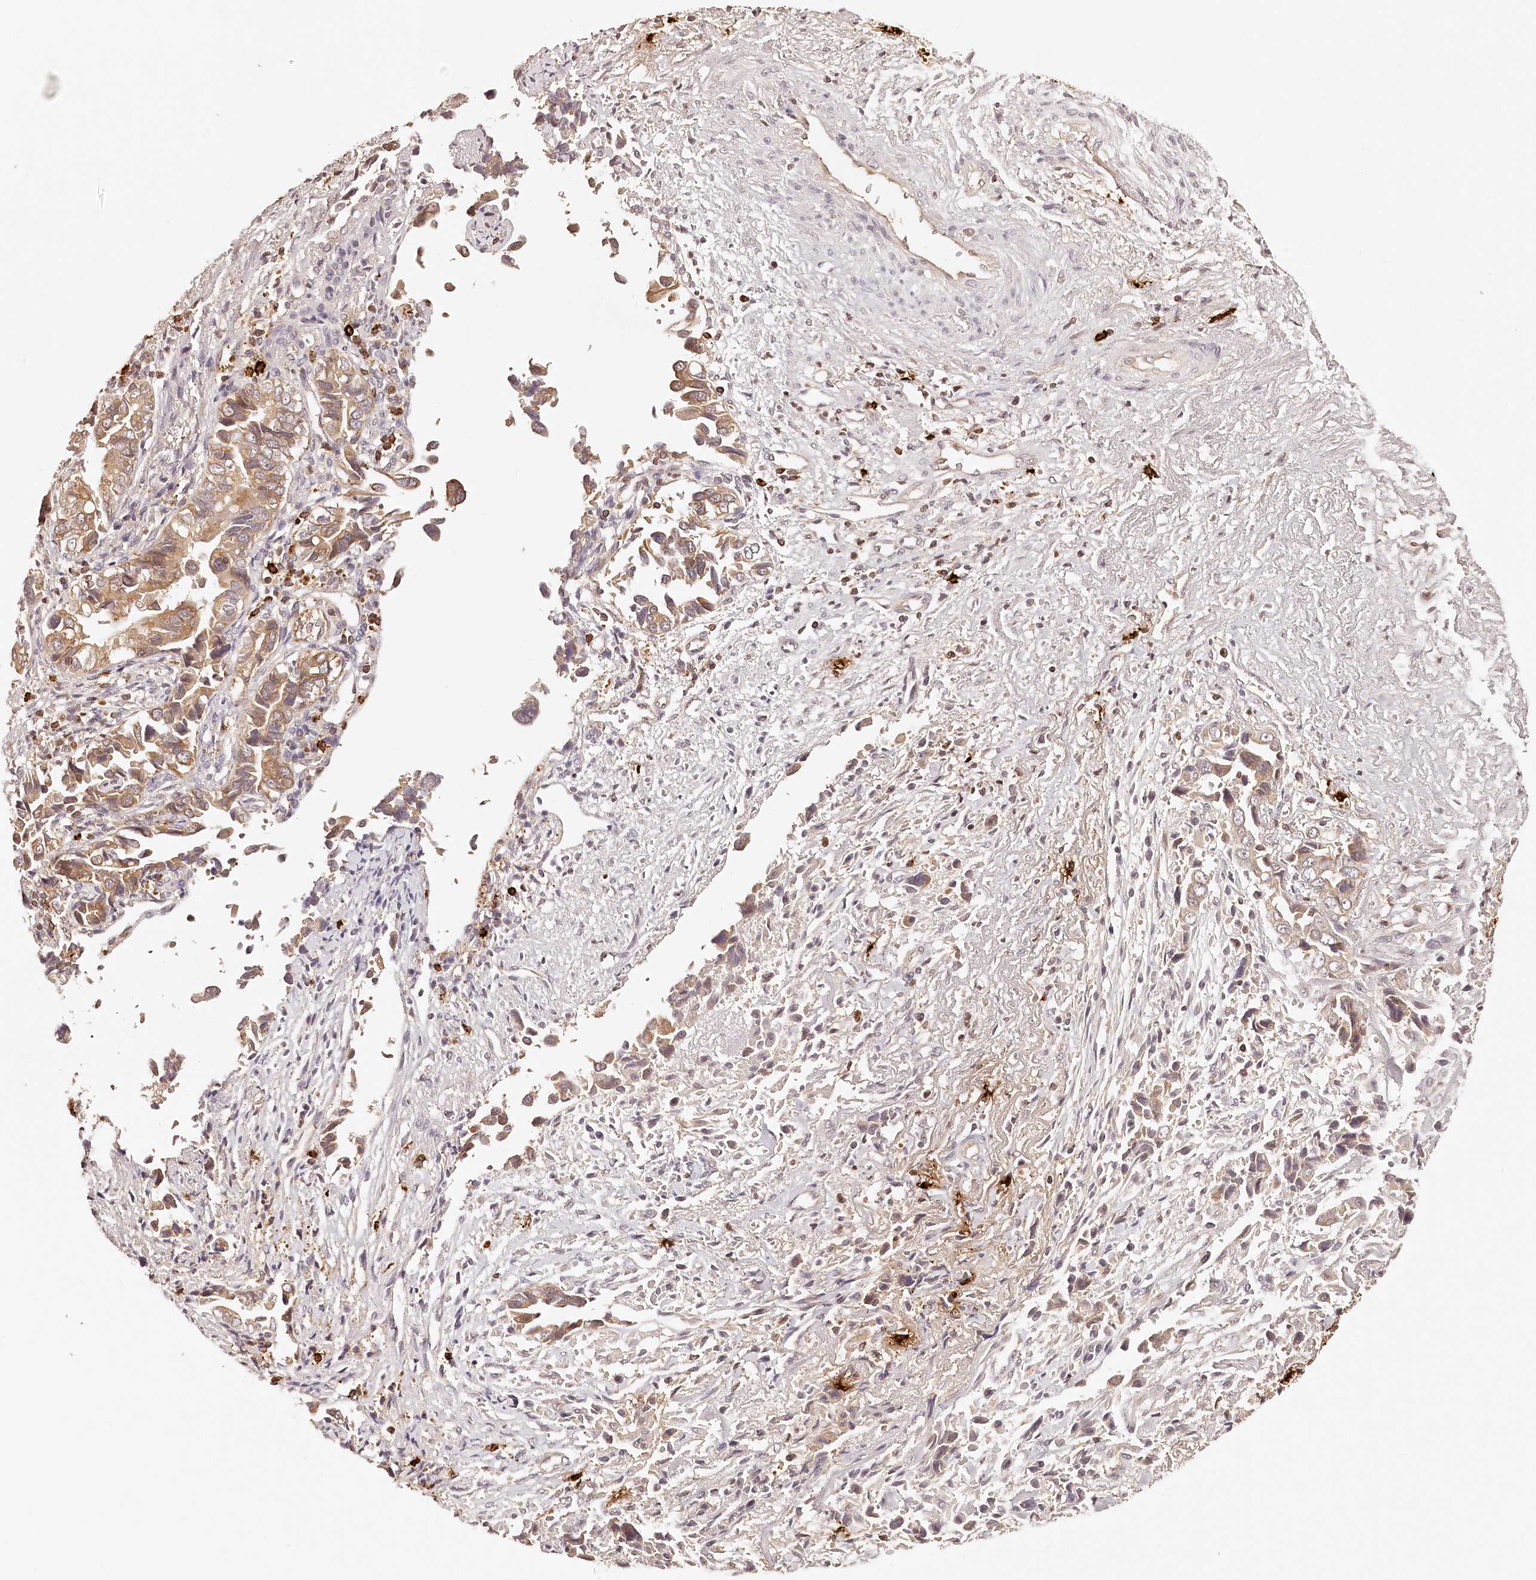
{"staining": {"intensity": "moderate", "quantity": ">75%", "location": "cytoplasmic/membranous"}, "tissue": "liver cancer", "cell_type": "Tumor cells", "image_type": "cancer", "snomed": [{"axis": "morphology", "description": "Cholangiocarcinoma"}, {"axis": "topography", "description": "Liver"}], "caption": "Immunohistochemistry (IHC) image of human liver cancer stained for a protein (brown), which displays medium levels of moderate cytoplasmic/membranous staining in approximately >75% of tumor cells.", "gene": "SYNGR1", "patient": {"sex": "female", "age": 79}}